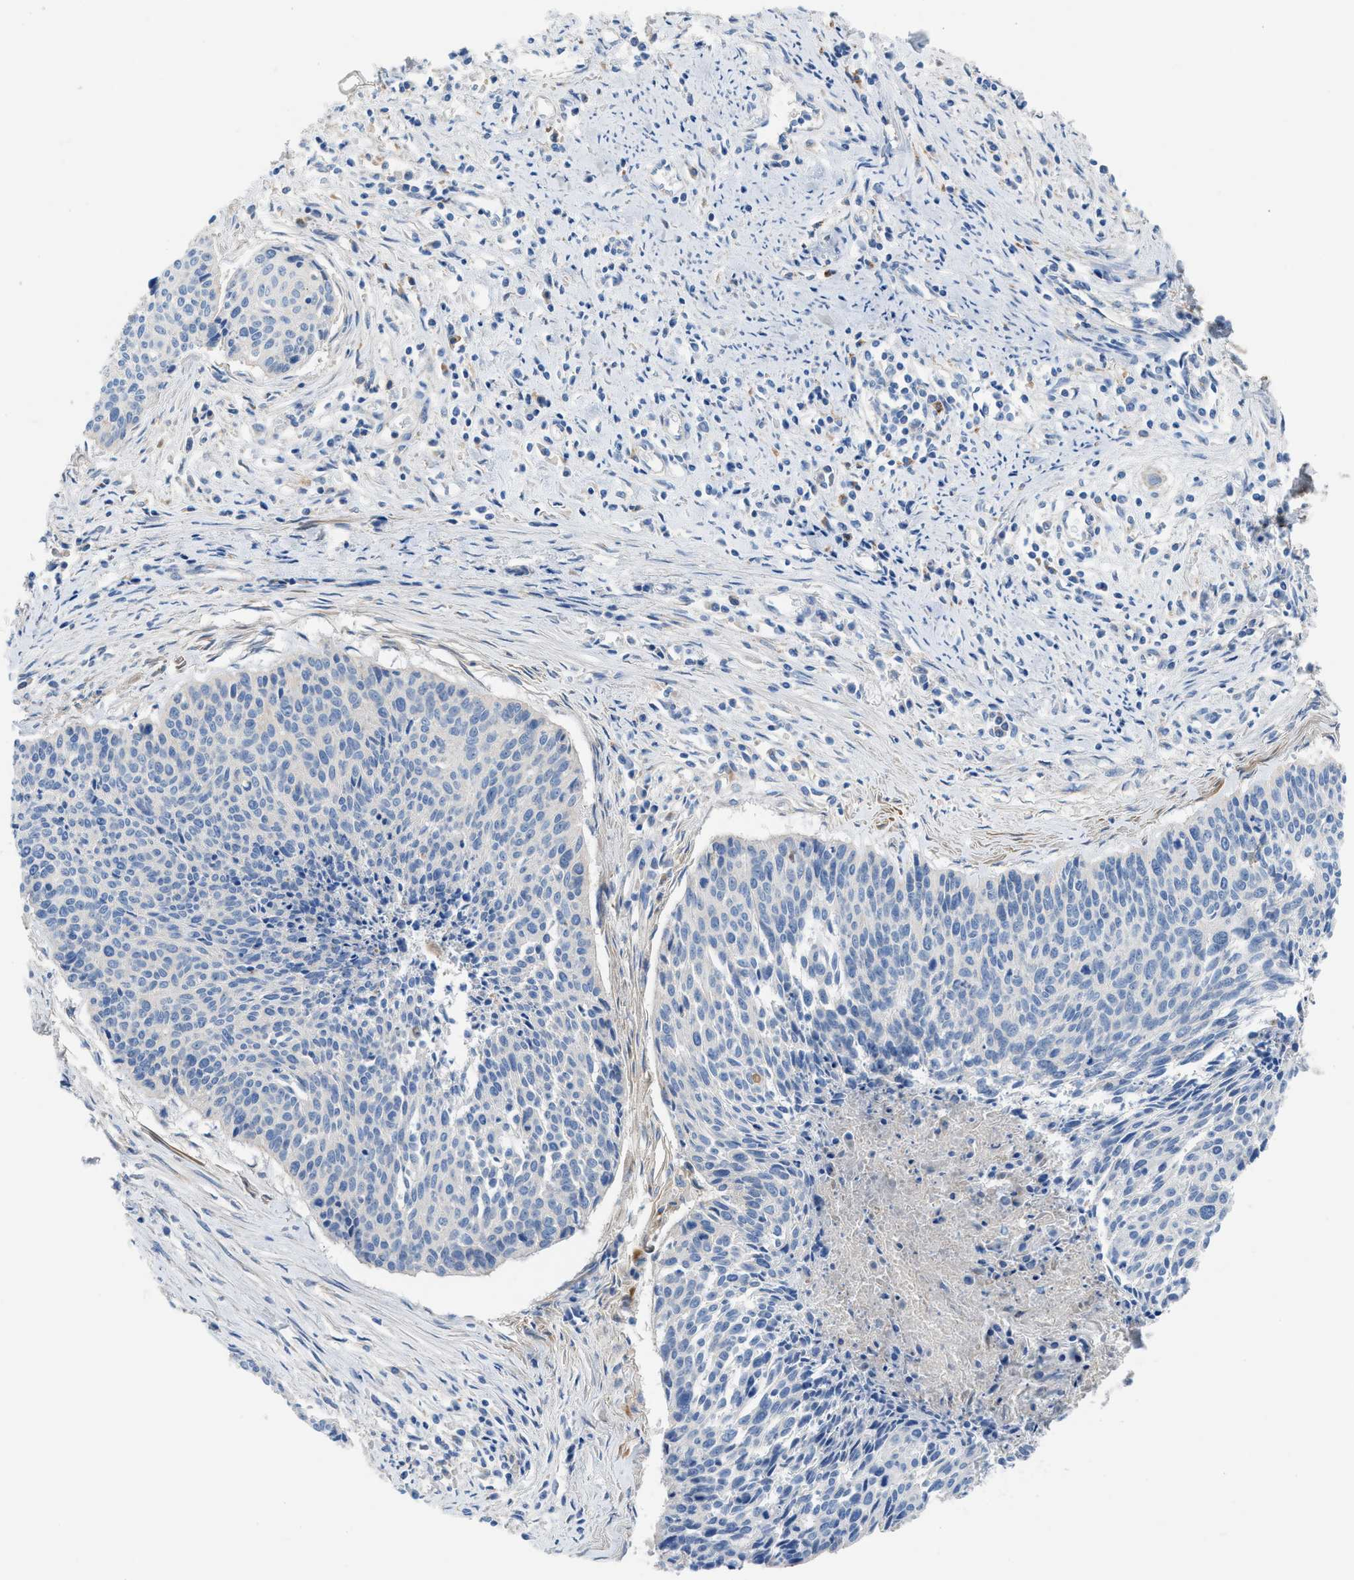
{"staining": {"intensity": "negative", "quantity": "none", "location": "none"}, "tissue": "cervical cancer", "cell_type": "Tumor cells", "image_type": "cancer", "snomed": [{"axis": "morphology", "description": "Squamous cell carcinoma, NOS"}, {"axis": "topography", "description": "Cervix"}], "caption": "The IHC image has no significant staining in tumor cells of cervical cancer tissue. (Brightfield microscopy of DAB IHC at high magnification).", "gene": "AOAH", "patient": {"sex": "female", "age": 55}}